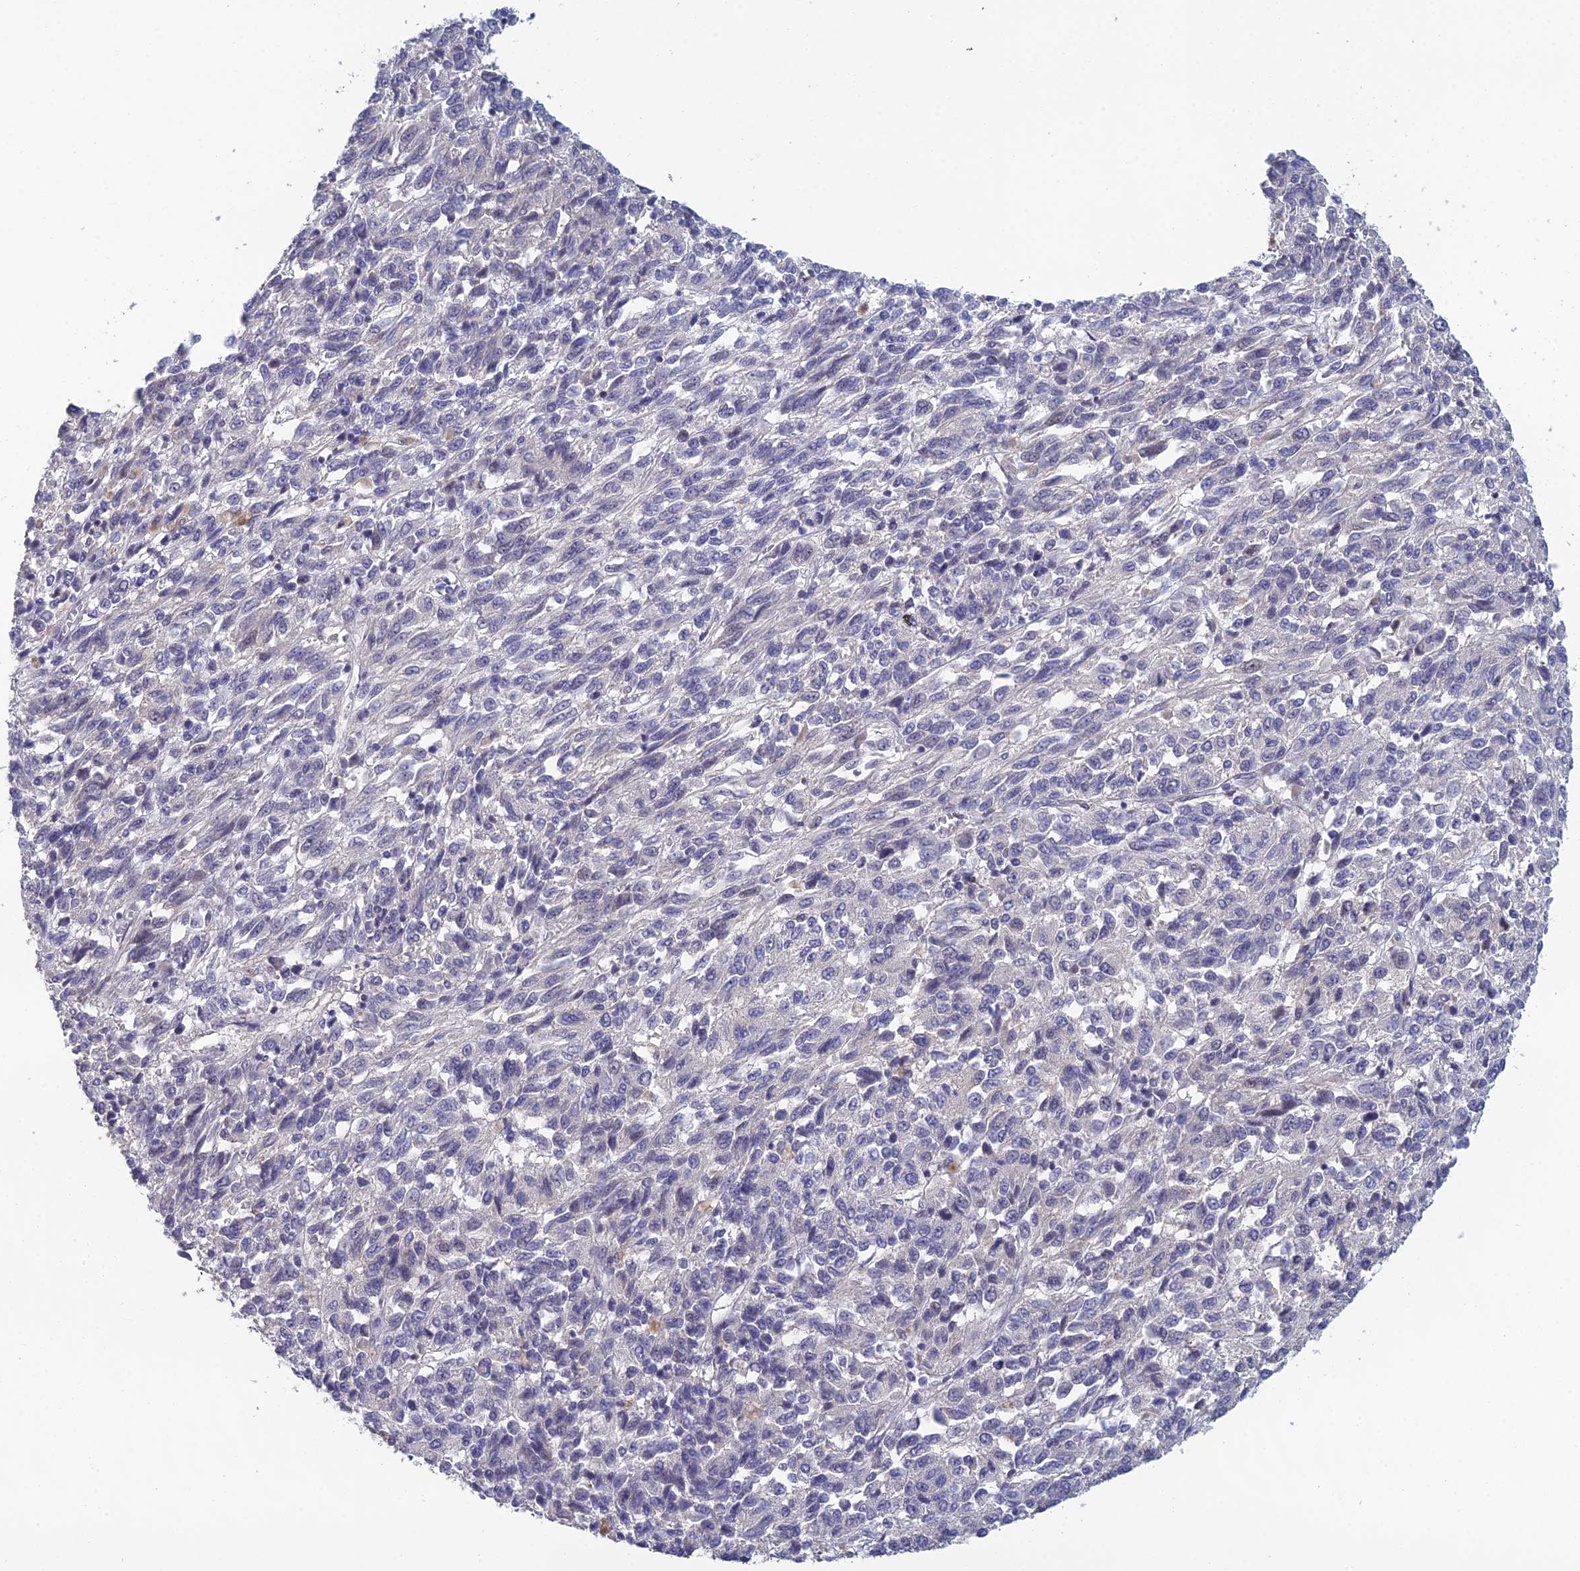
{"staining": {"intensity": "negative", "quantity": "none", "location": "none"}, "tissue": "melanoma", "cell_type": "Tumor cells", "image_type": "cancer", "snomed": [{"axis": "morphology", "description": "Malignant melanoma, Metastatic site"}, {"axis": "topography", "description": "Lung"}], "caption": "Tumor cells show no significant positivity in melanoma. (DAB (3,3'-diaminobenzidine) immunohistochemistry (IHC) with hematoxylin counter stain).", "gene": "LZTS2", "patient": {"sex": "male", "age": 64}}